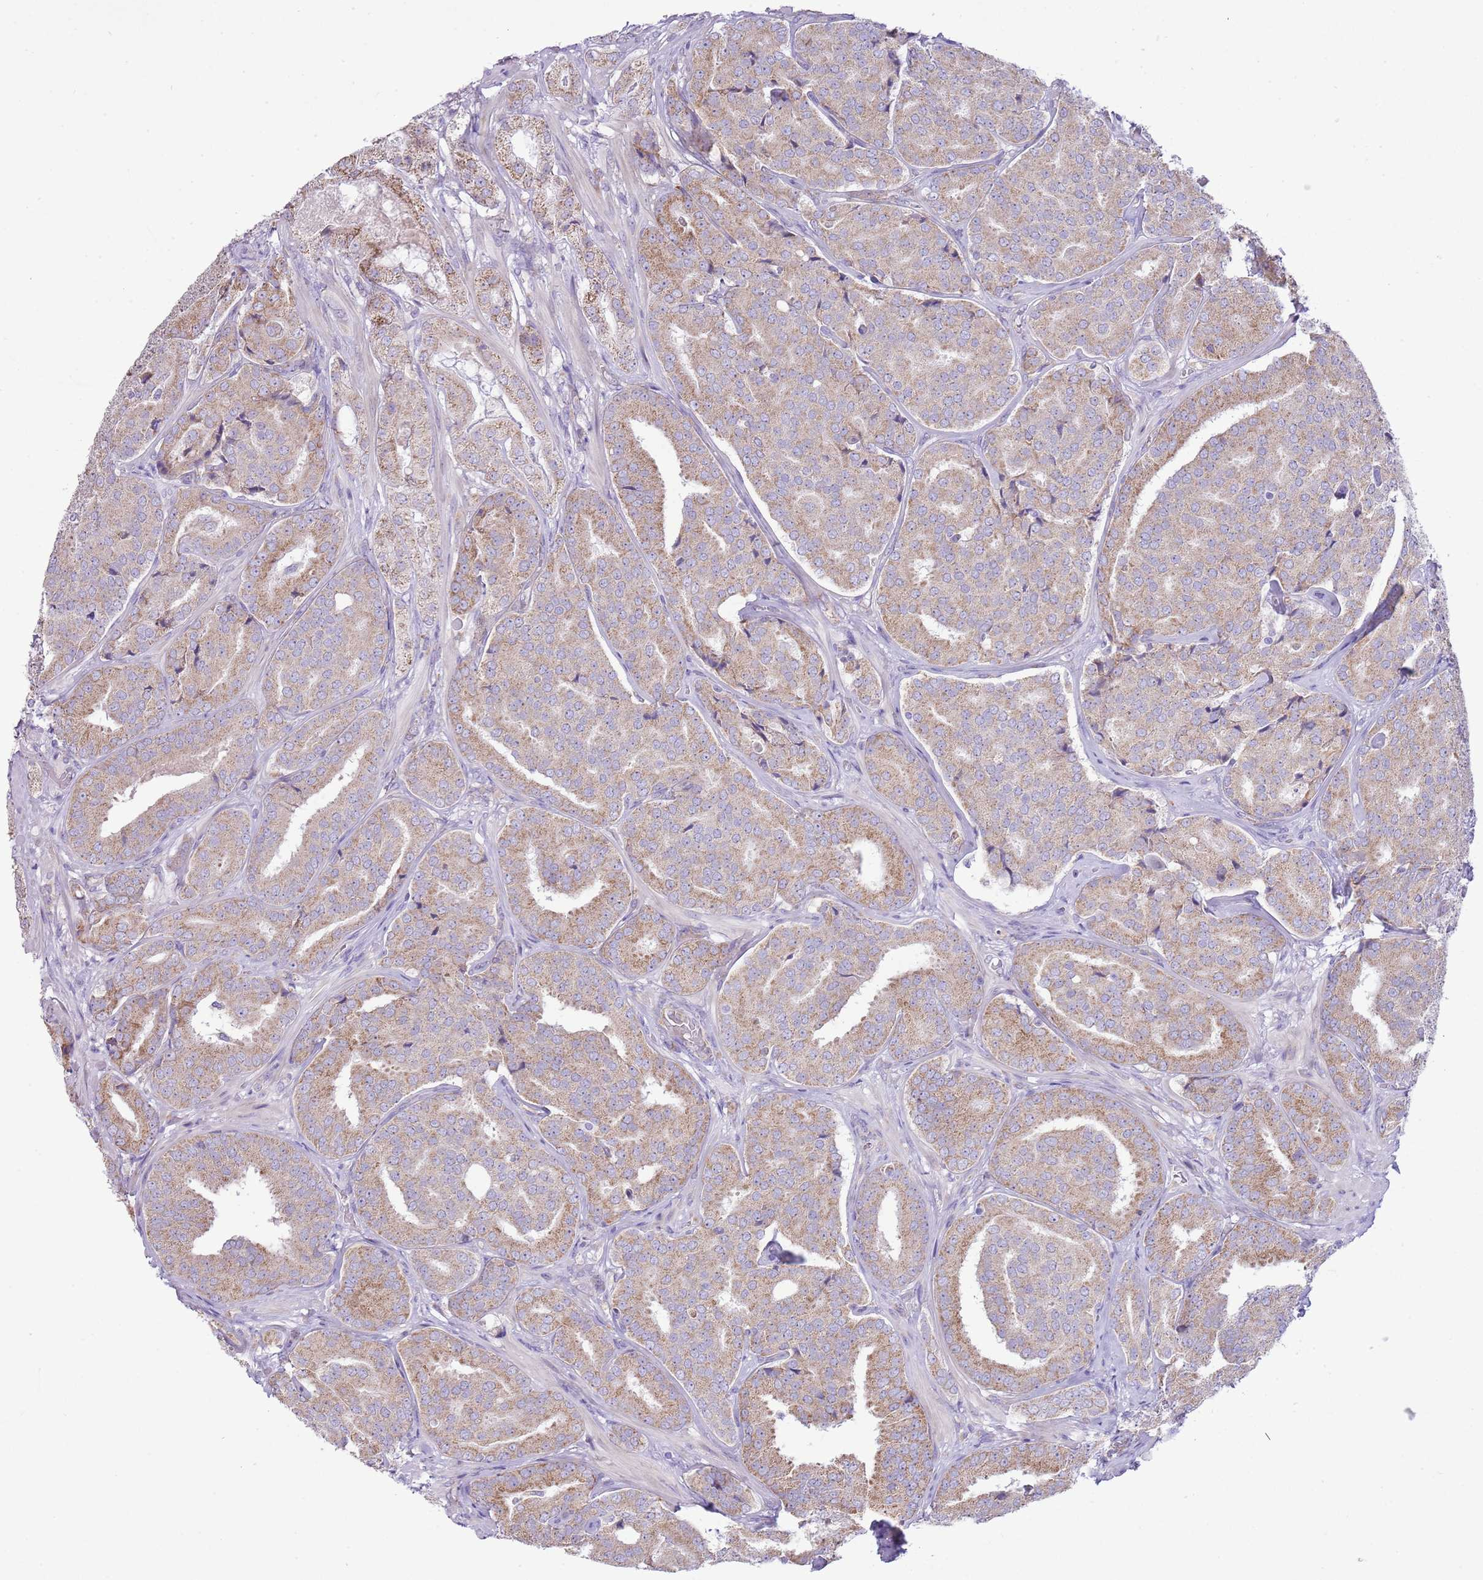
{"staining": {"intensity": "moderate", "quantity": ">75%", "location": "cytoplasmic/membranous"}, "tissue": "prostate cancer", "cell_type": "Tumor cells", "image_type": "cancer", "snomed": [{"axis": "morphology", "description": "Adenocarcinoma, High grade"}, {"axis": "topography", "description": "Prostate"}], "caption": "The photomicrograph exhibits staining of high-grade adenocarcinoma (prostate), revealing moderate cytoplasmic/membranous protein expression (brown color) within tumor cells.", "gene": "OAZ2", "patient": {"sex": "male", "age": 63}}